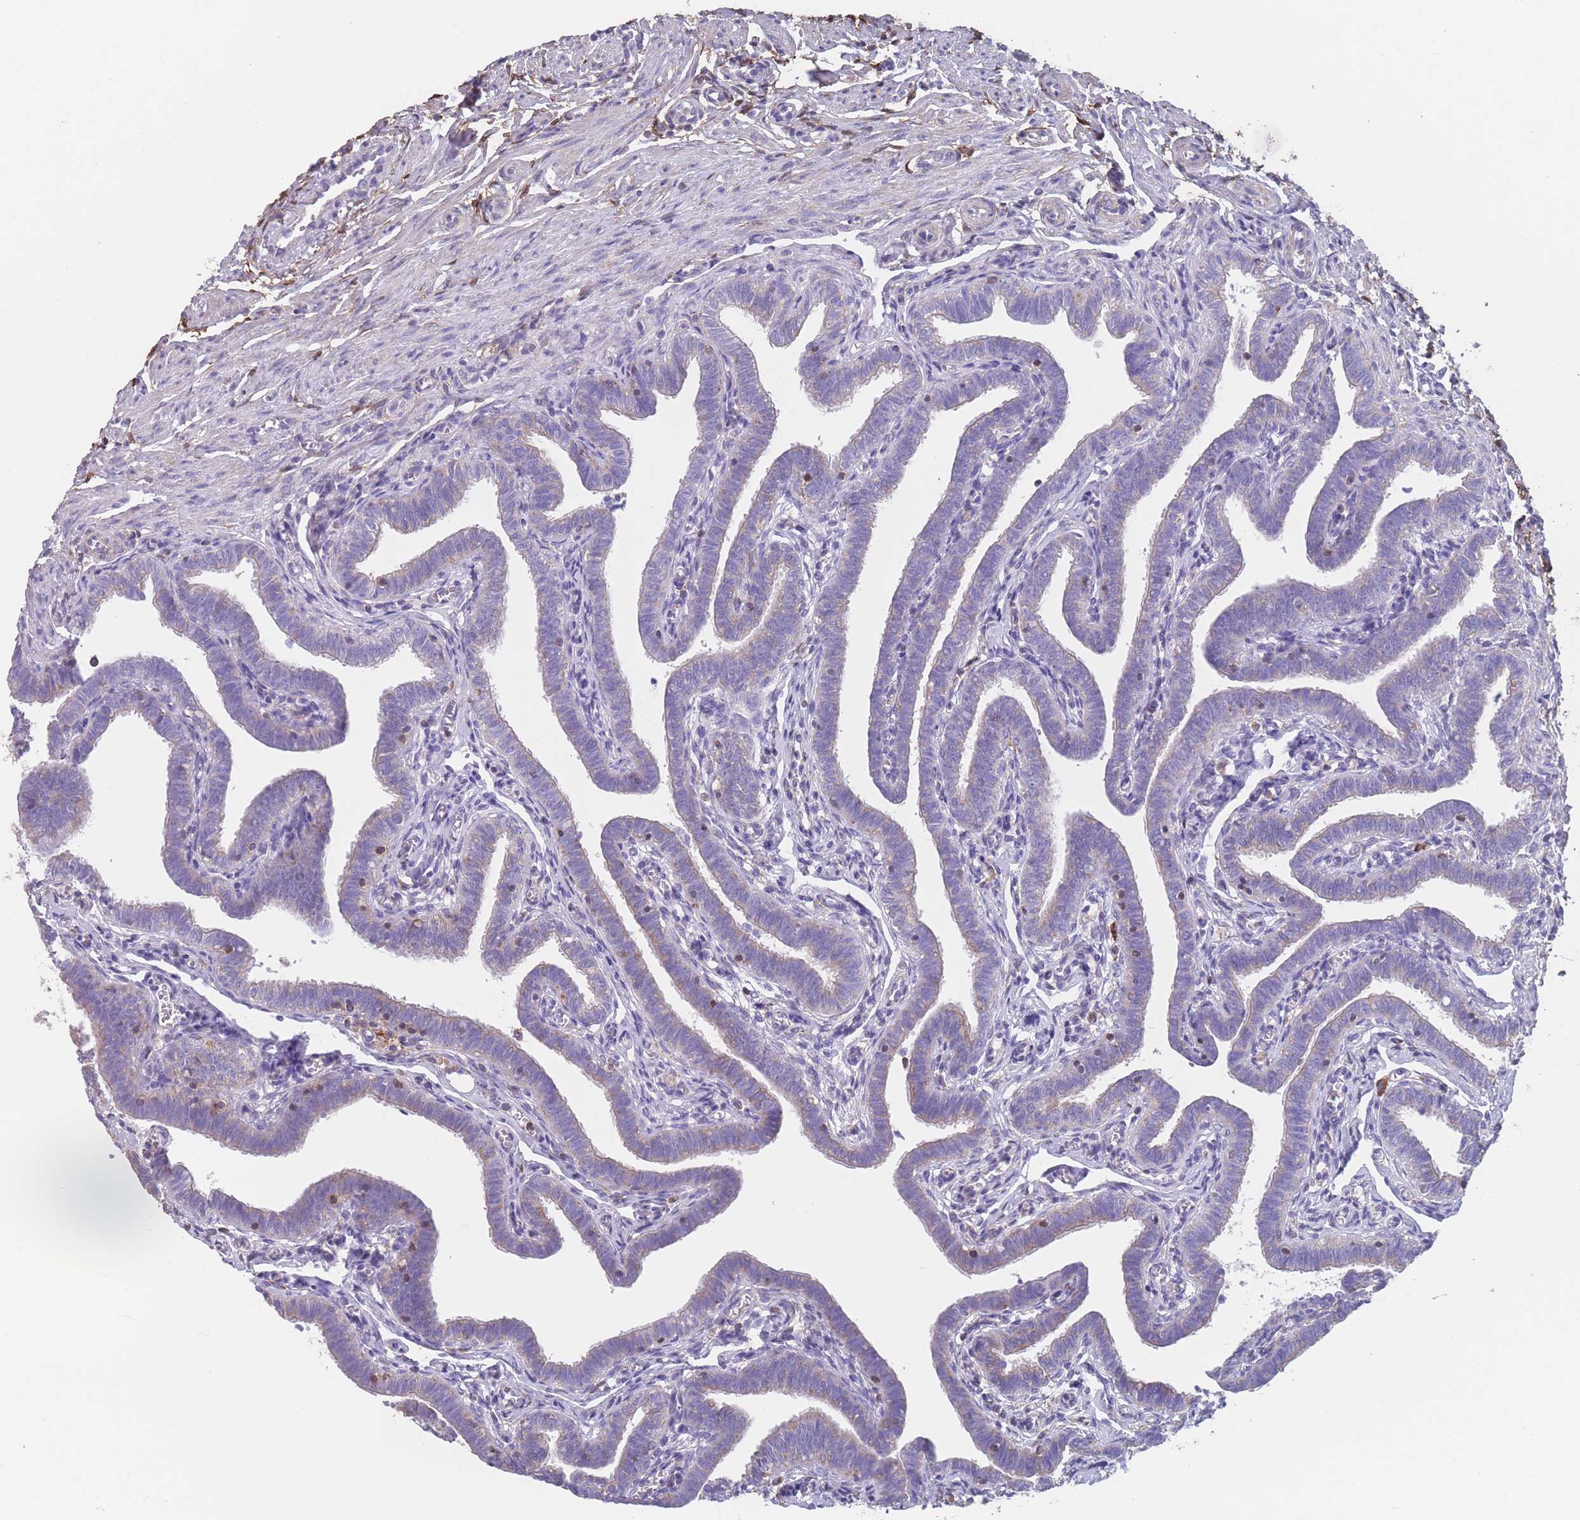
{"staining": {"intensity": "weak", "quantity": "25%-75%", "location": "cytoplasmic/membranous"}, "tissue": "fallopian tube", "cell_type": "Glandular cells", "image_type": "normal", "snomed": [{"axis": "morphology", "description": "Normal tissue, NOS"}, {"axis": "topography", "description": "Fallopian tube"}], "caption": "Immunohistochemical staining of normal fallopian tube reveals low levels of weak cytoplasmic/membranous expression in about 25%-75% of glandular cells.", "gene": "ADH1A", "patient": {"sex": "female", "age": 36}}